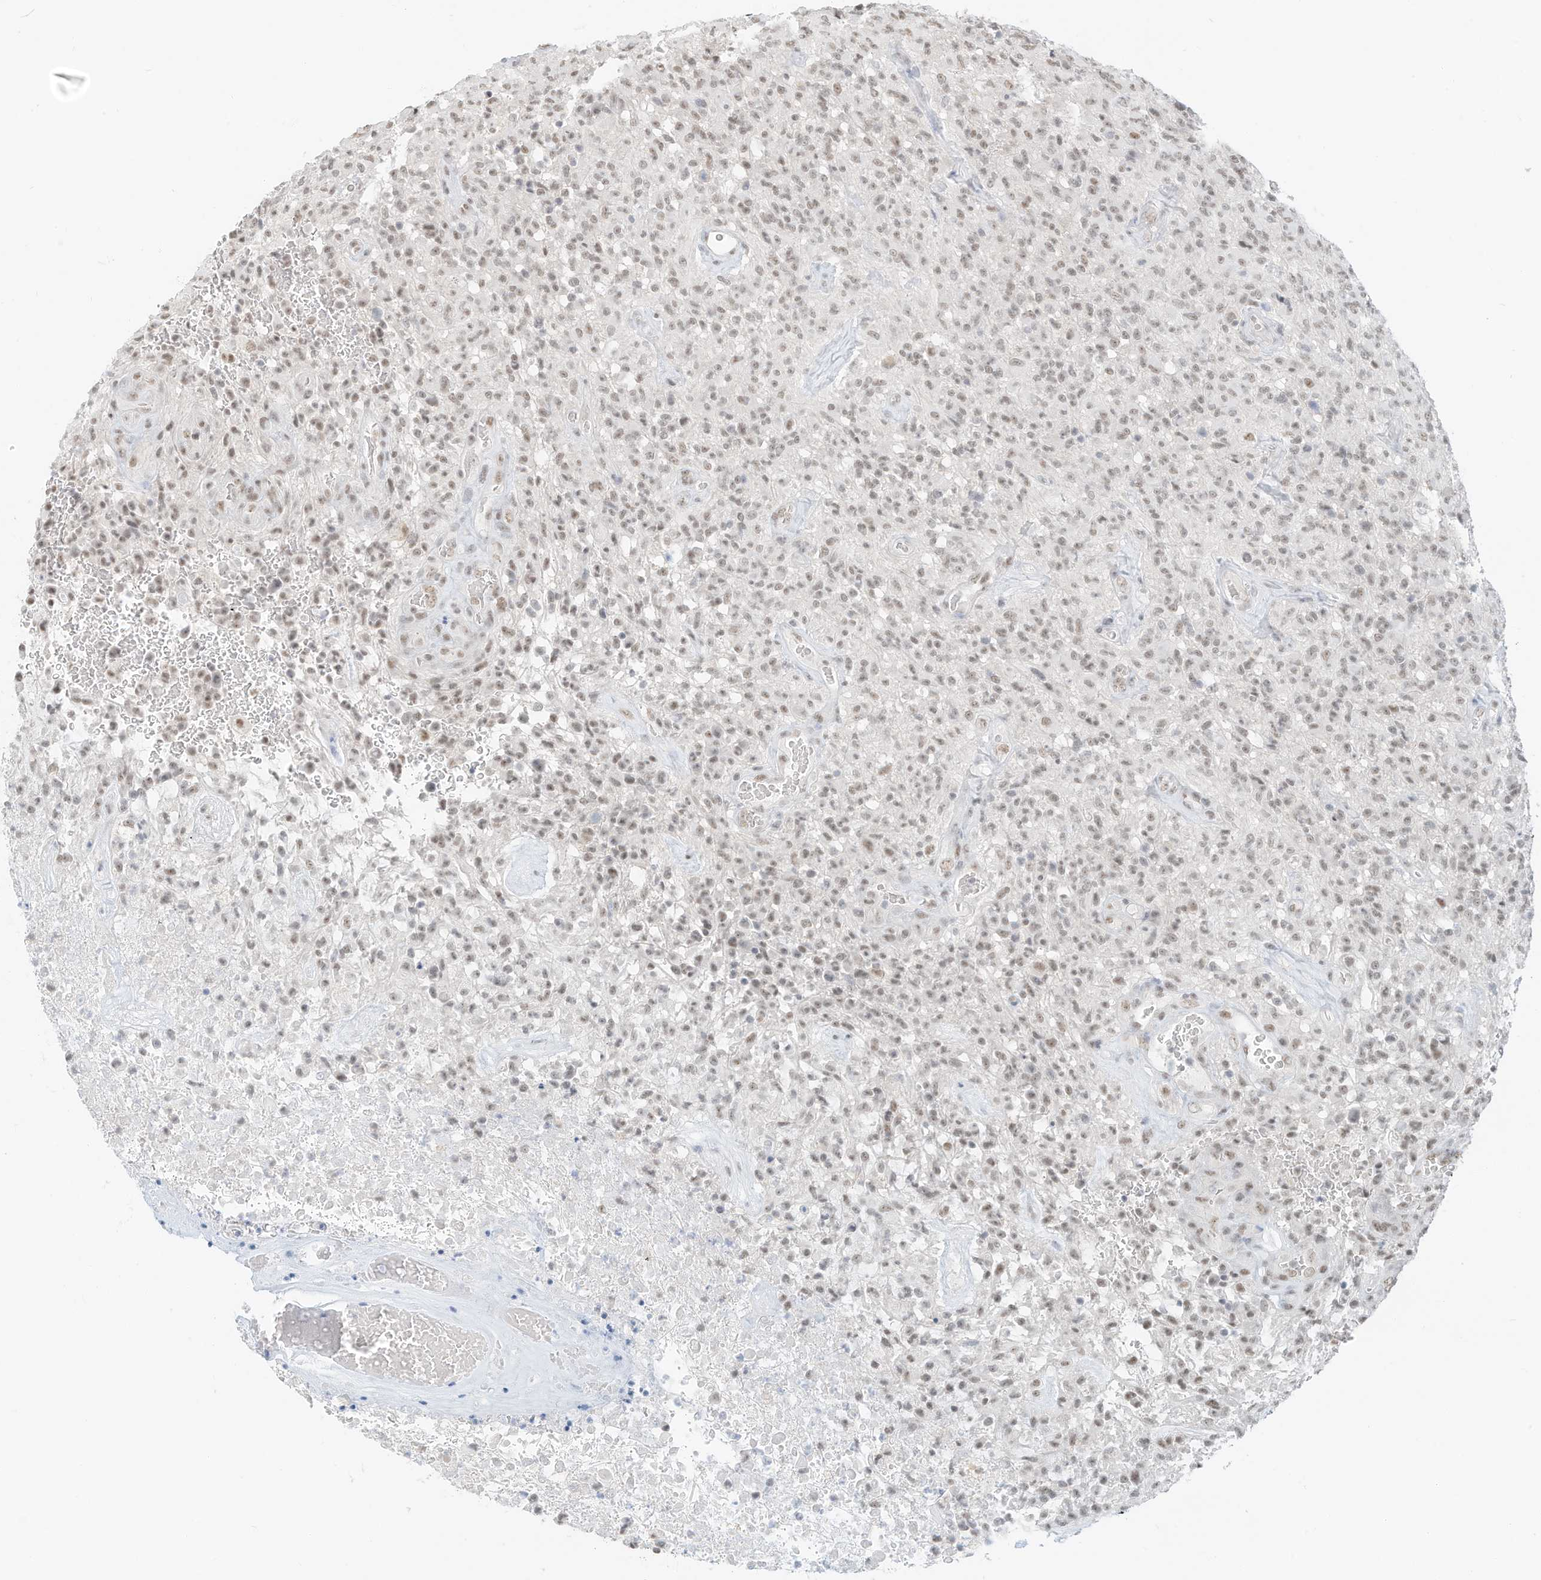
{"staining": {"intensity": "weak", "quantity": ">75%", "location": "nuclear"}, "tissue": "glioma", "cell_type": "Tumor cells", "image_type": "cancer", "snomed": [{"axis": "morphology", "description": "Glioma, malignant, High grade"}, {"axis": "topography", "description": "Brain"}], "caption": "High-grade glioma (malignant) stained with DAB immunohistochemistry shows low levels of weak nuclear staining in approximately >75% of tumor cells.", "gene": "PGC", "patient": {"sex": "female", "age": 57}}